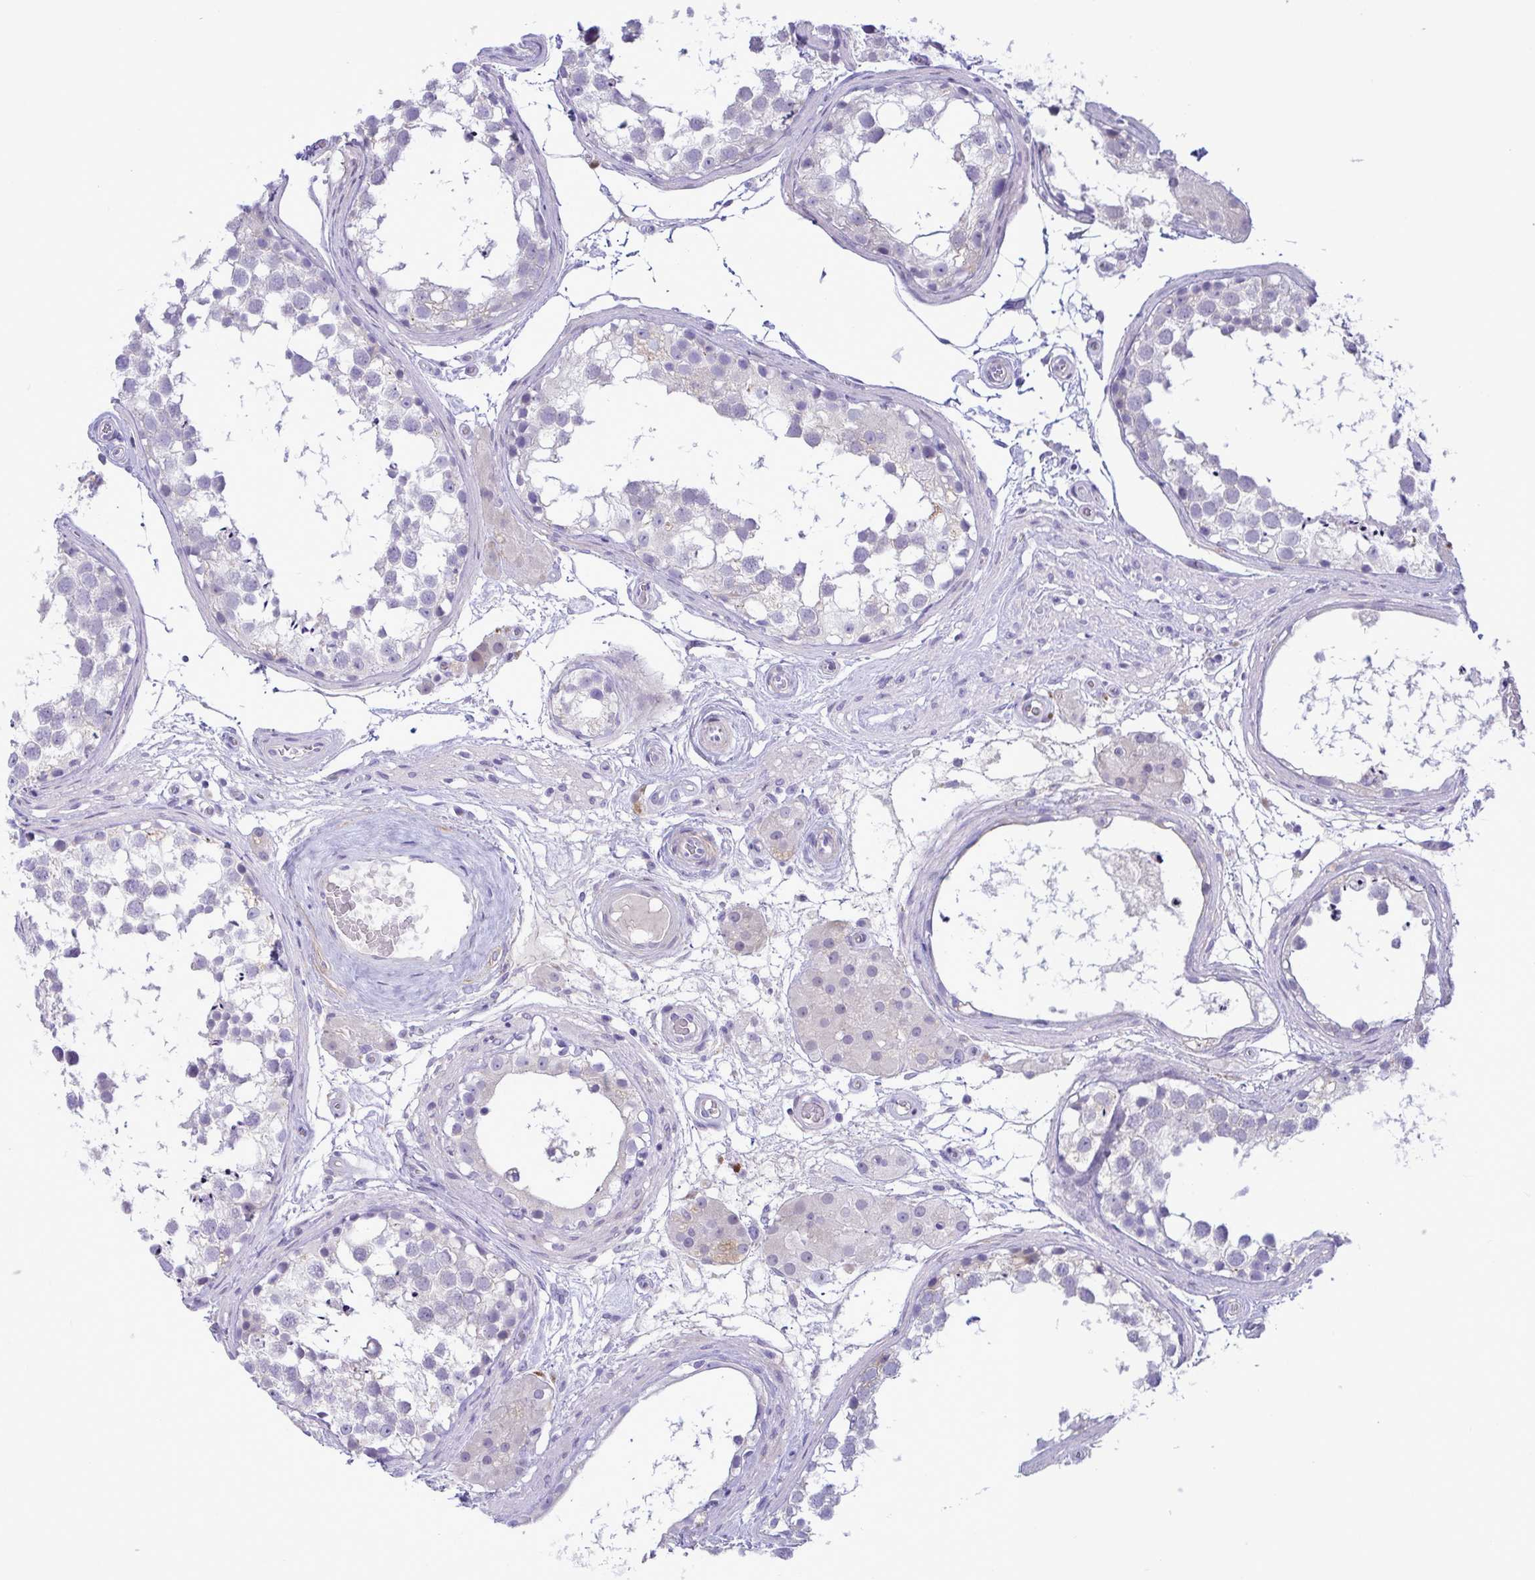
{"staining": {"intensity": "negative", "quantity": "none", "location": "none"}, "tissue": "testis", "cell_type": "Cells in seminiferous ducts", "image_type": "normal", "snomed": [{"axis": "morphology", "description": "Normal tissue, NOS"}, {"axis": "morphology", "description": "Seminoma, NOS"}, {"axis": "topography", "description": "Testis"}], "caption": "DAB (3,3'-diaminobenzidine) immunohistochemical staining of unremarkable human testis demonstrates no significant staining in cells in seminiferous ducts. (DAB immunohistochemistry (IHC), high magnification).", "gene": "FAM86B1", "patient": {"sex": "male", "age": 65}}